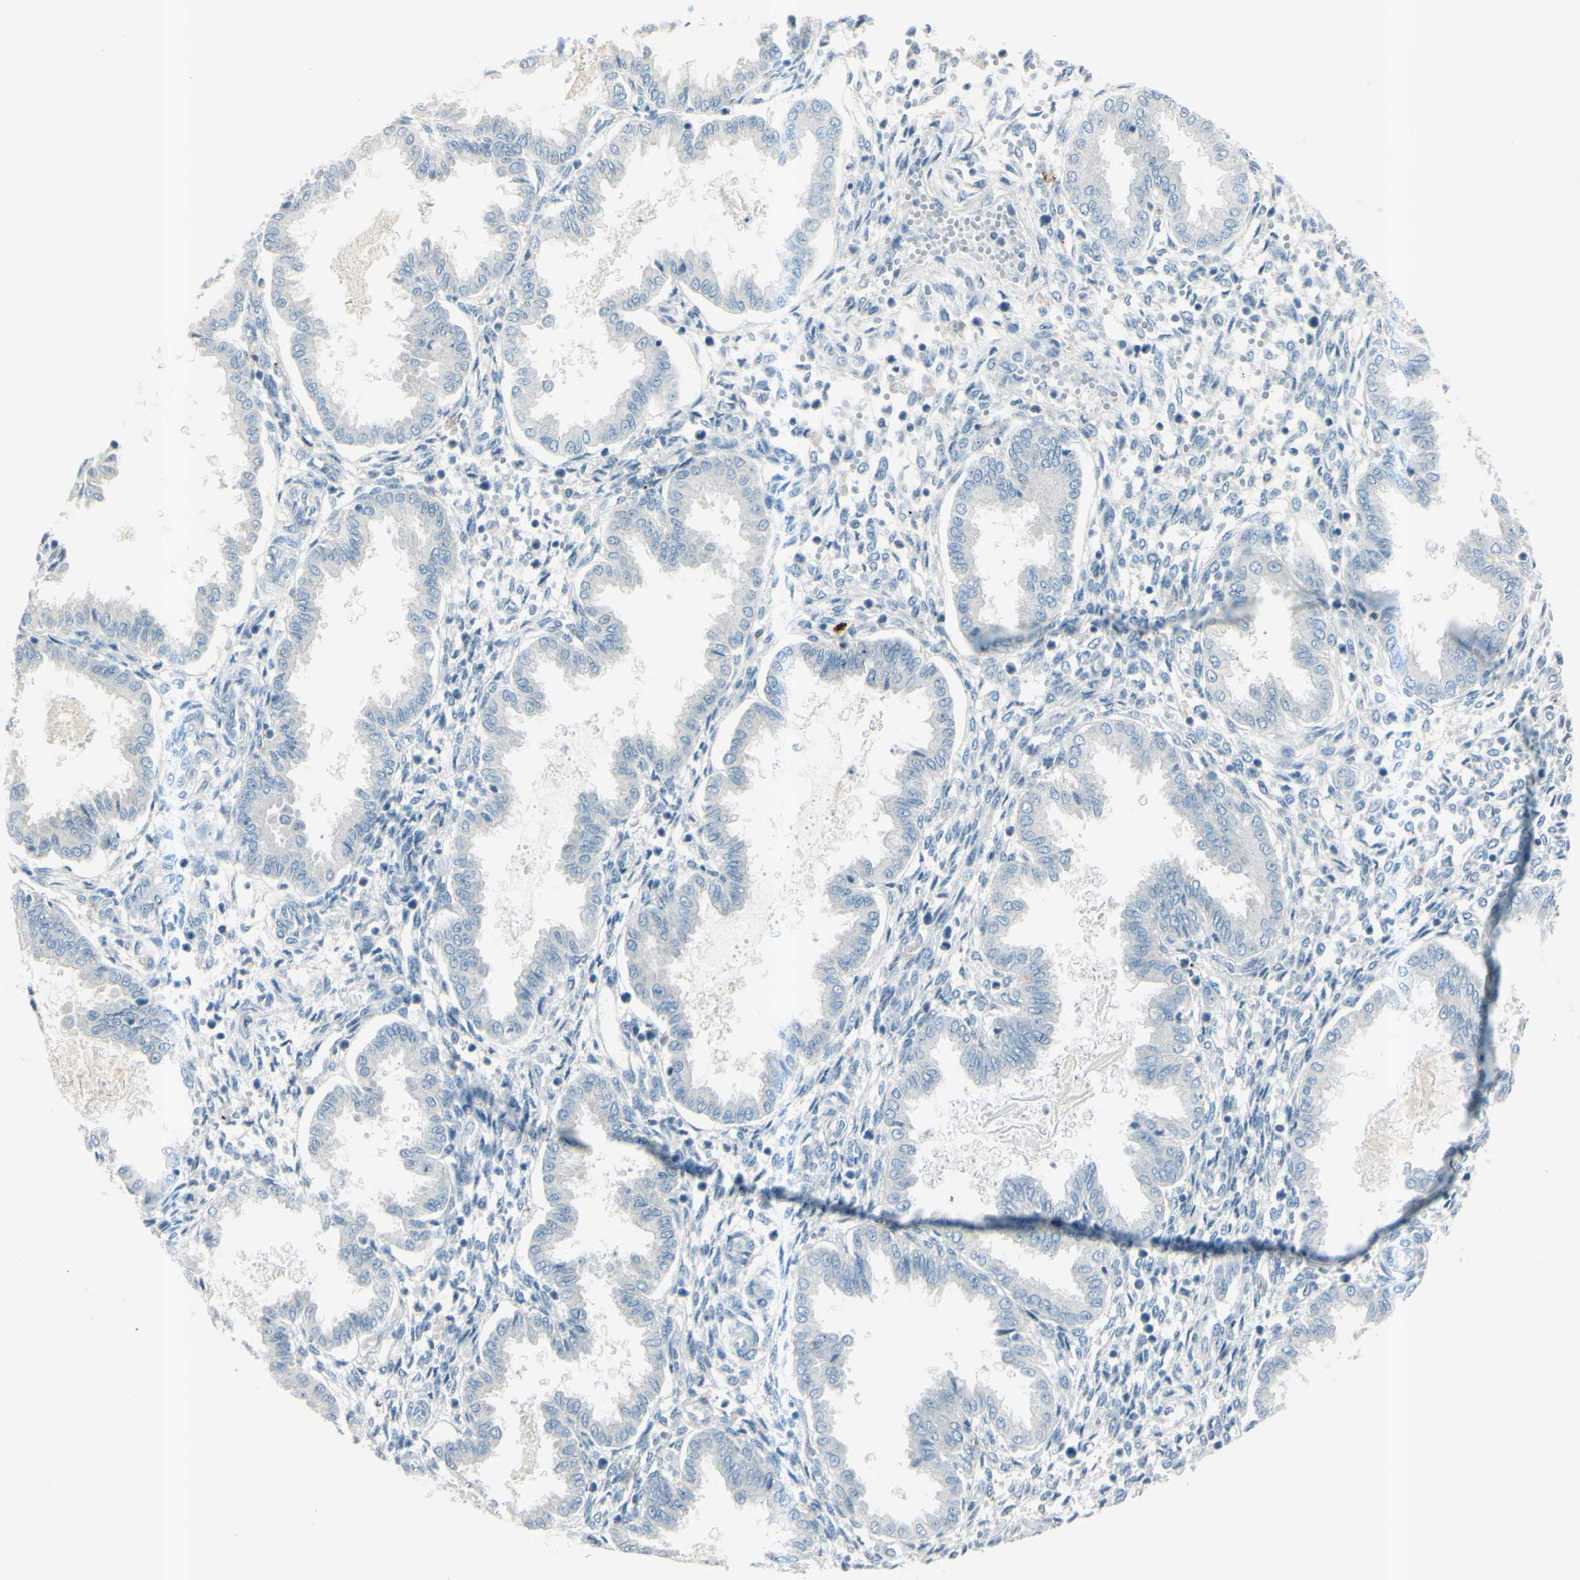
{"staining": {"intensity": "negative", "quantity": "none", "location": "none"}, "tissue": "endometrium", "cell_type": "Cells in endometrial stroma", "image_type": "normal", "snomed": [{"axis": "morphology", "description": "Normal tissue, NOS"}, {"axis": "topography", "description": "Endometrium"}], "caption": "Histopathology image shows no protein positivity in cells in endometrial stroma of normal endometrium.", "gene": "GPR34", "patient": {"sex": "female", "age": 33}}